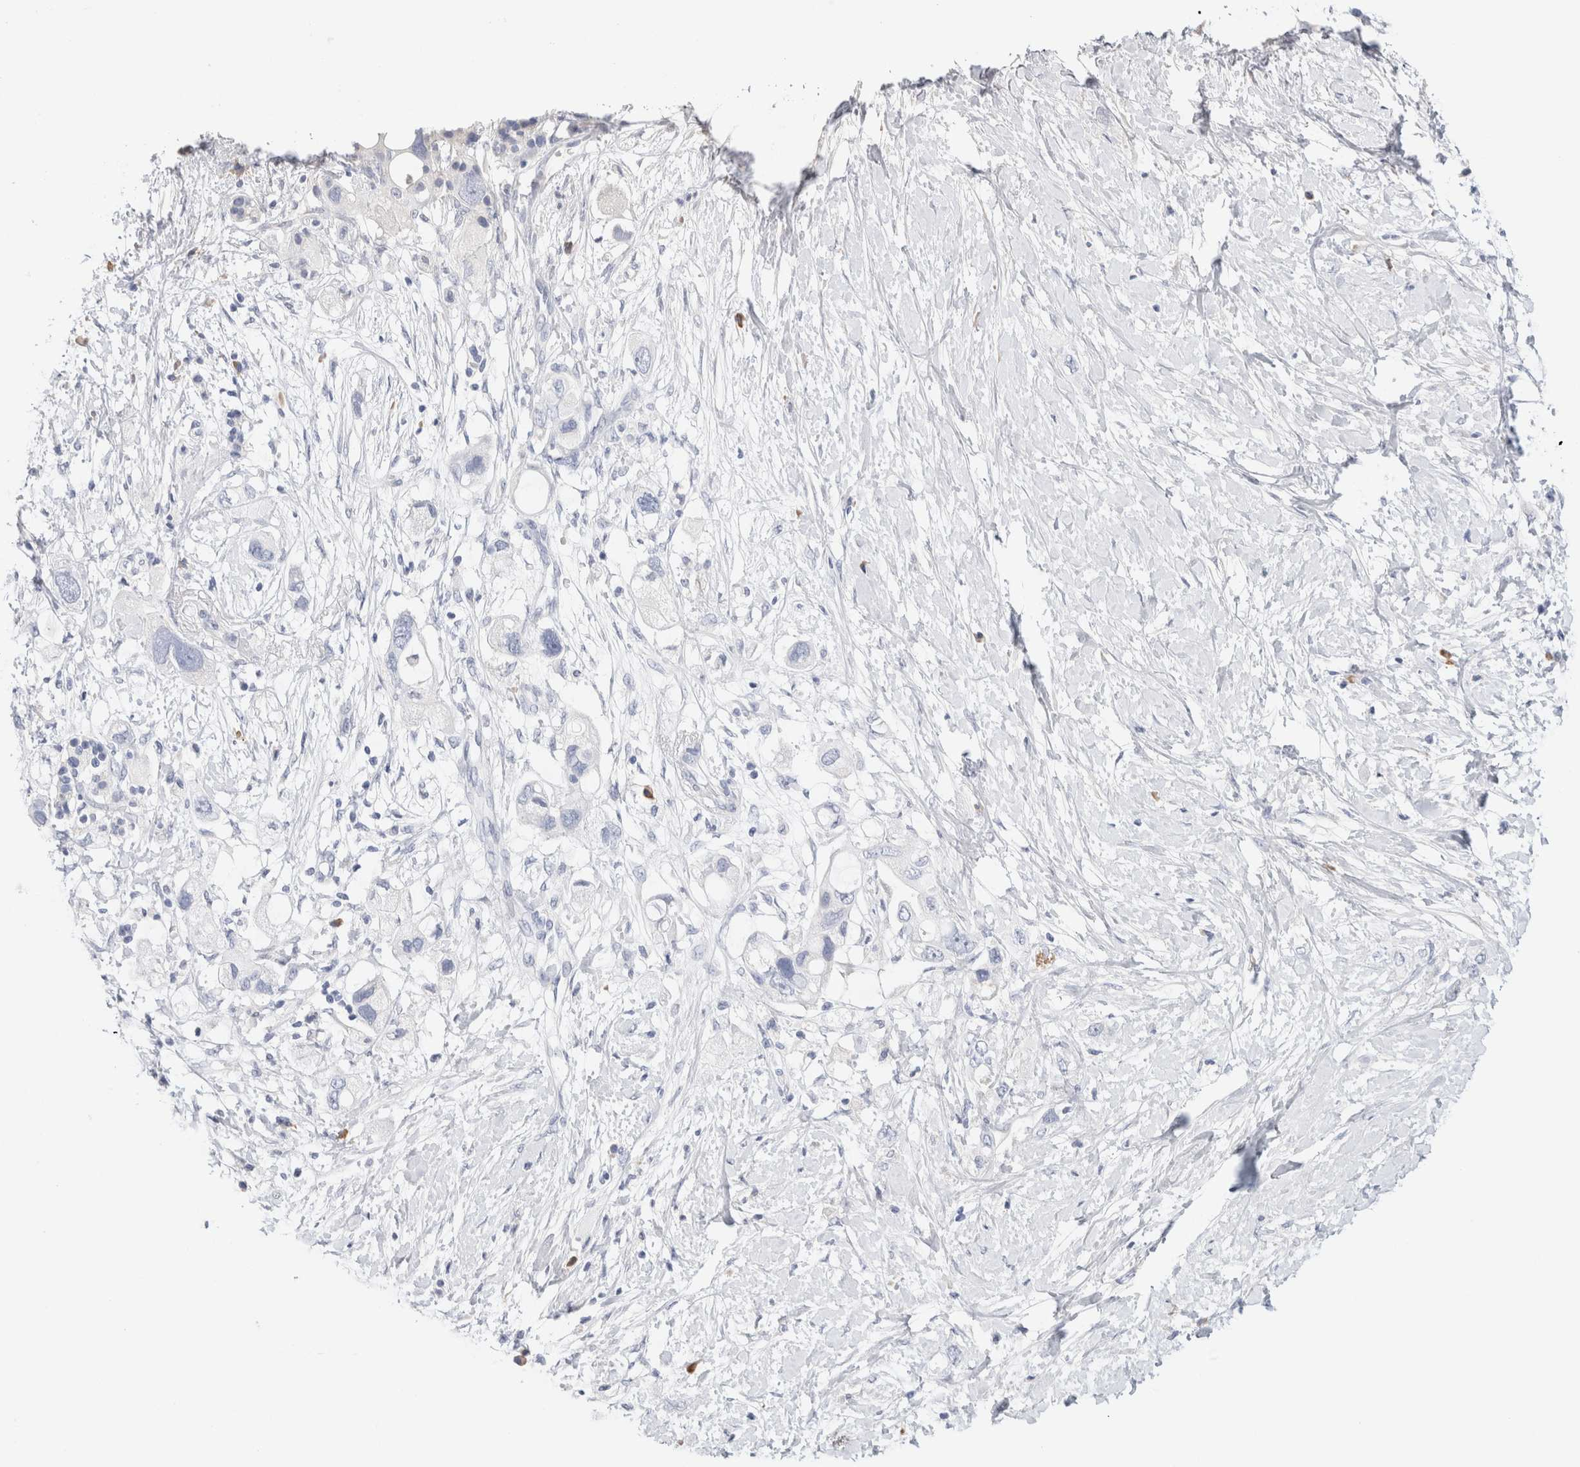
{"staining": {"intensity": "negative", "quantity": "none", "location": "none"}, "tissue": "pancreatic cancer", "cell_type": "Tumor cells", "image_type": "cancer", "snomed": [{"axis": "morphology", "description": "Adenocarcinoma, NOS"}, {"axis": "topography", "description": "Pancreas"}], "caption": "The micrograph displays no staining of tumor cells in pancreatic cancer.", "gene": "GADD45G", "patient": {"sex": "female", "age": 56}}